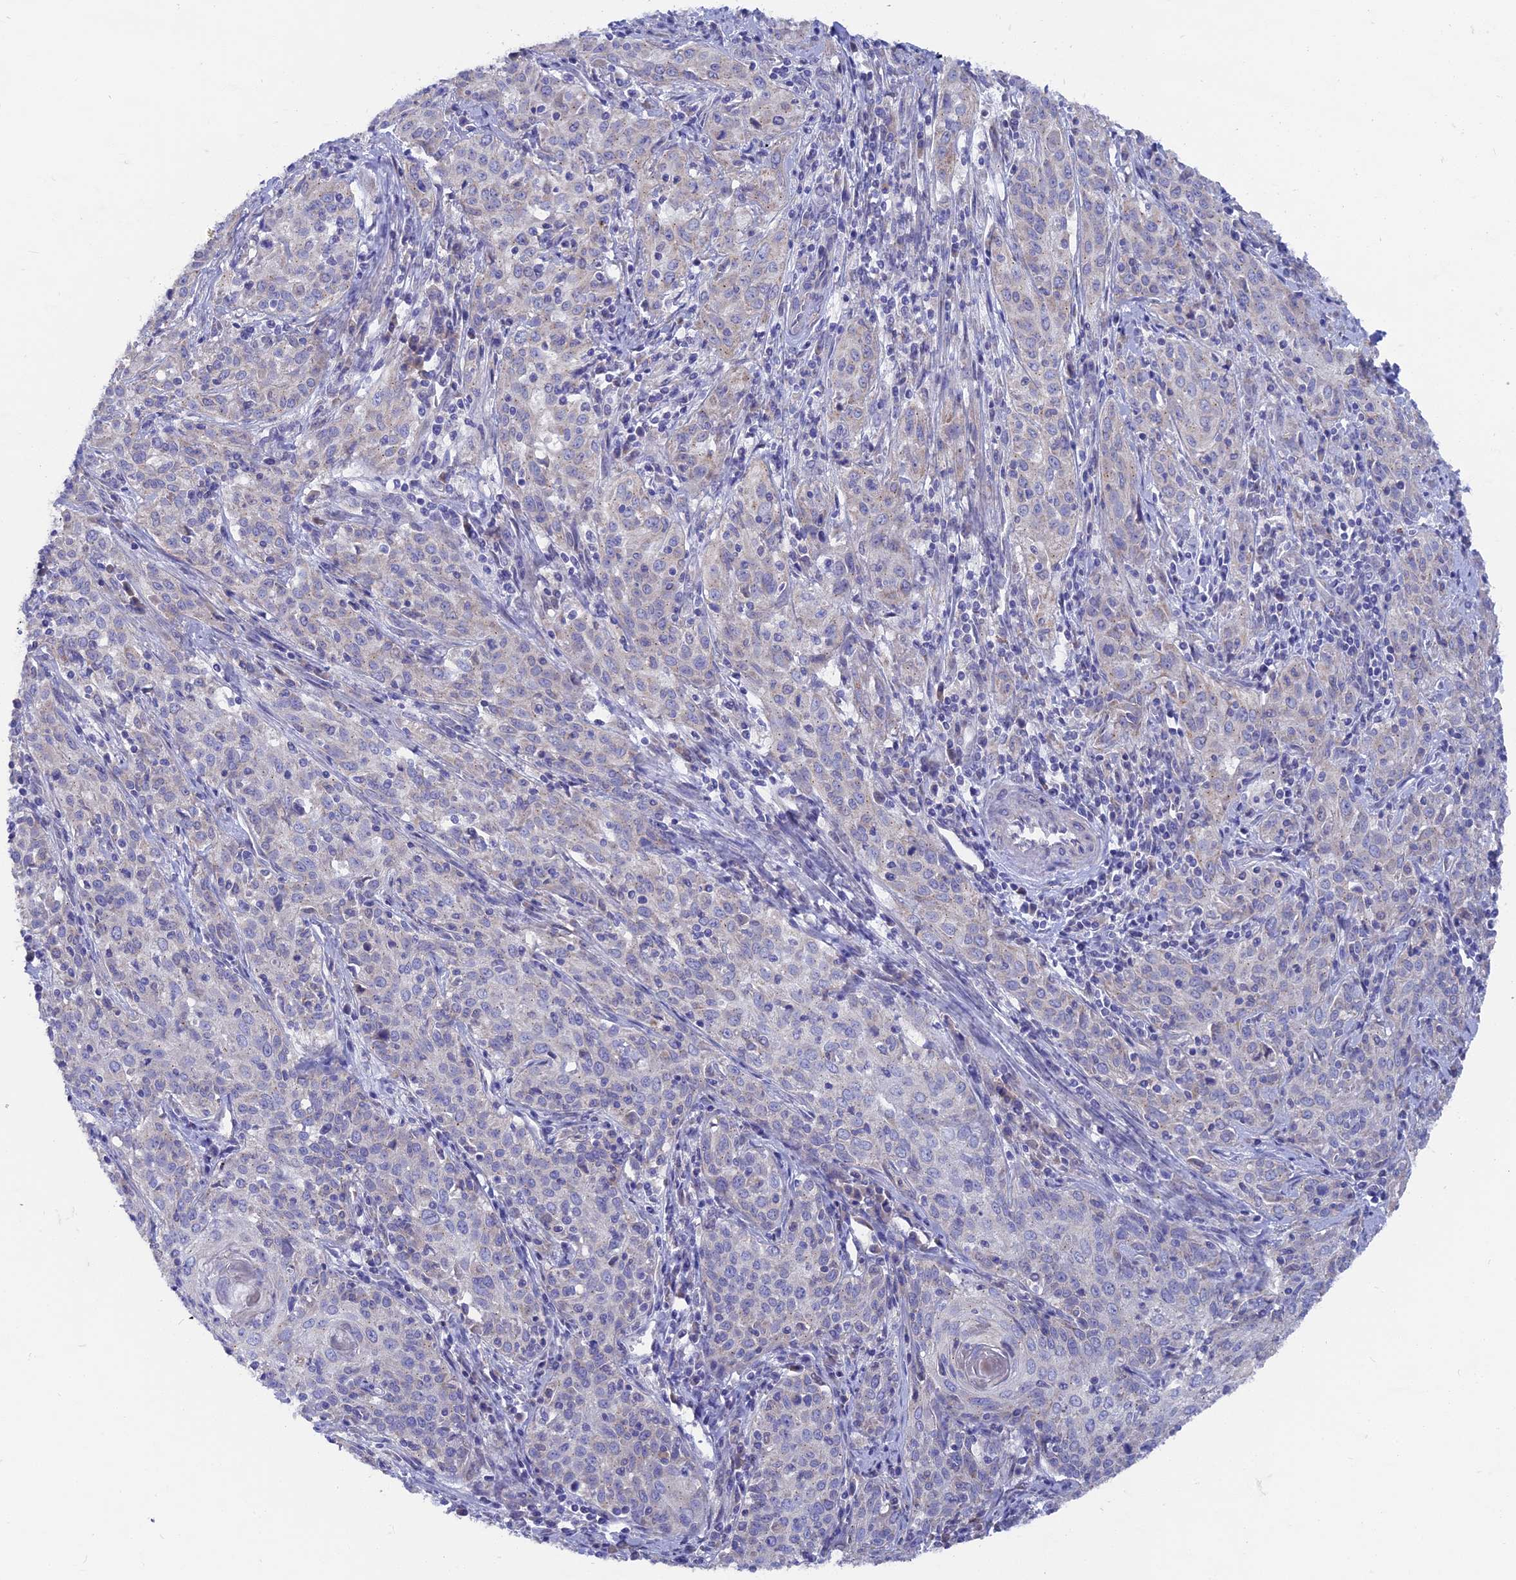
{"staining": {"intensity": "negative", "quantity": "none", "location": "none"}, "tissue": "cervical cancer", "cell_type": "Tumor cells", "image_type": "cancer", "snomed": [{"axis": "morphology", "description": "Squamous cell carcinoma, NOS"}, {"axis": "topography", "description": "Cervix"}], "caption": "High magnification brightfield microscopy of cervical cancer stained with DAB (brown) and counterstained with hematoxylin (blue): tumor cells show no significant expression. The staining was performed using DAB (3,3'-diaminobenzidine) to visualize the protein expression in brown, while the nuclei were stained in blue with hematoxylin (Magnification: 20x).", "gene": "AK4", "patient": {"sex": "female", "age": 57}}